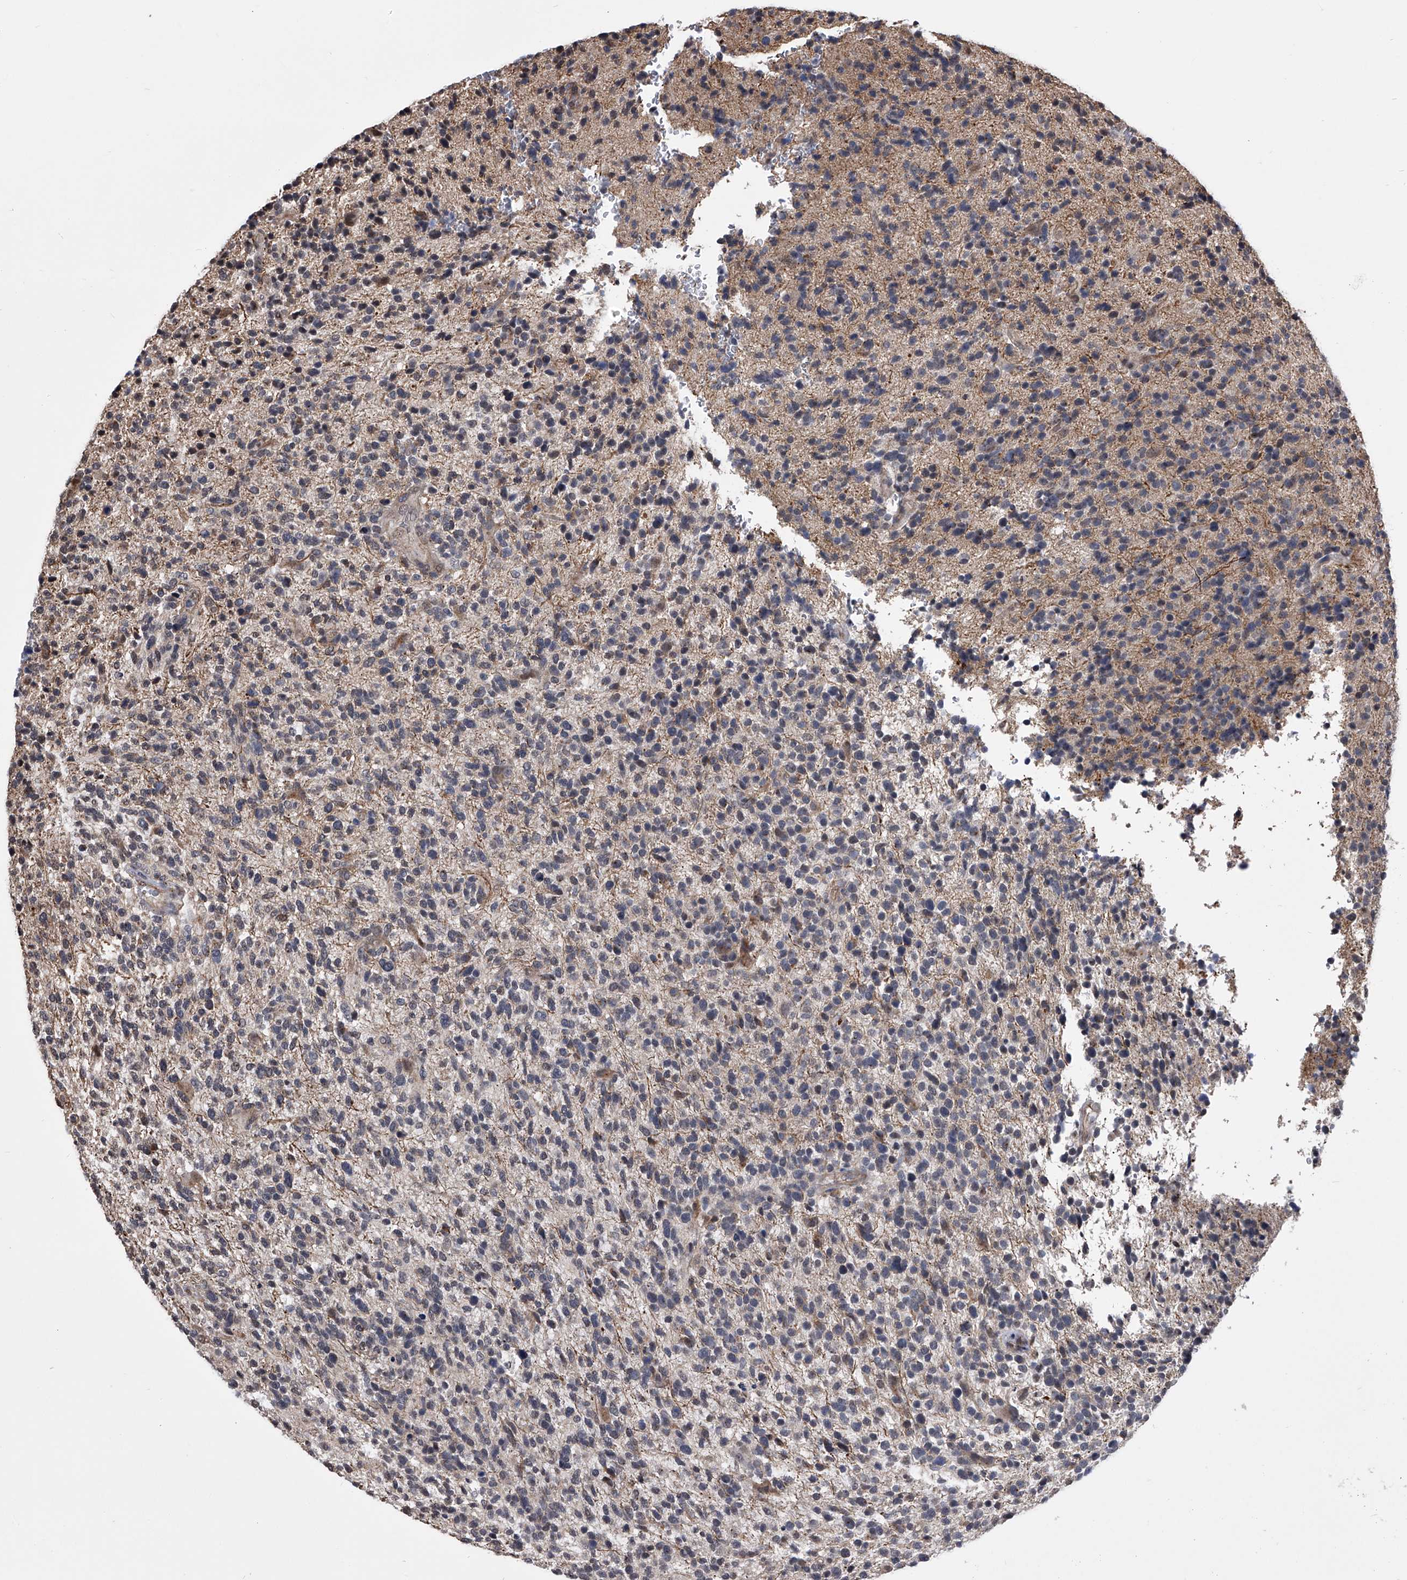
{"staining": {"intensity": "weak", "quantity": "<25%", "location": "cytoplasmic/membranous"}, "tissue": "glioma", "cell_type": "Tumor cells", "image_type": "cancer", "snomed": [{"axis": "morphology", "description": "Glioma, malignant, High grade"}, {"axis": "topography", "description": "Brain"}], "caption": "The histopathology image reveals no staining of tumor cells in malignant glioma (high-grade).", "gene": "ZNF76", "patient": {"sex": "male", "age": 72}}